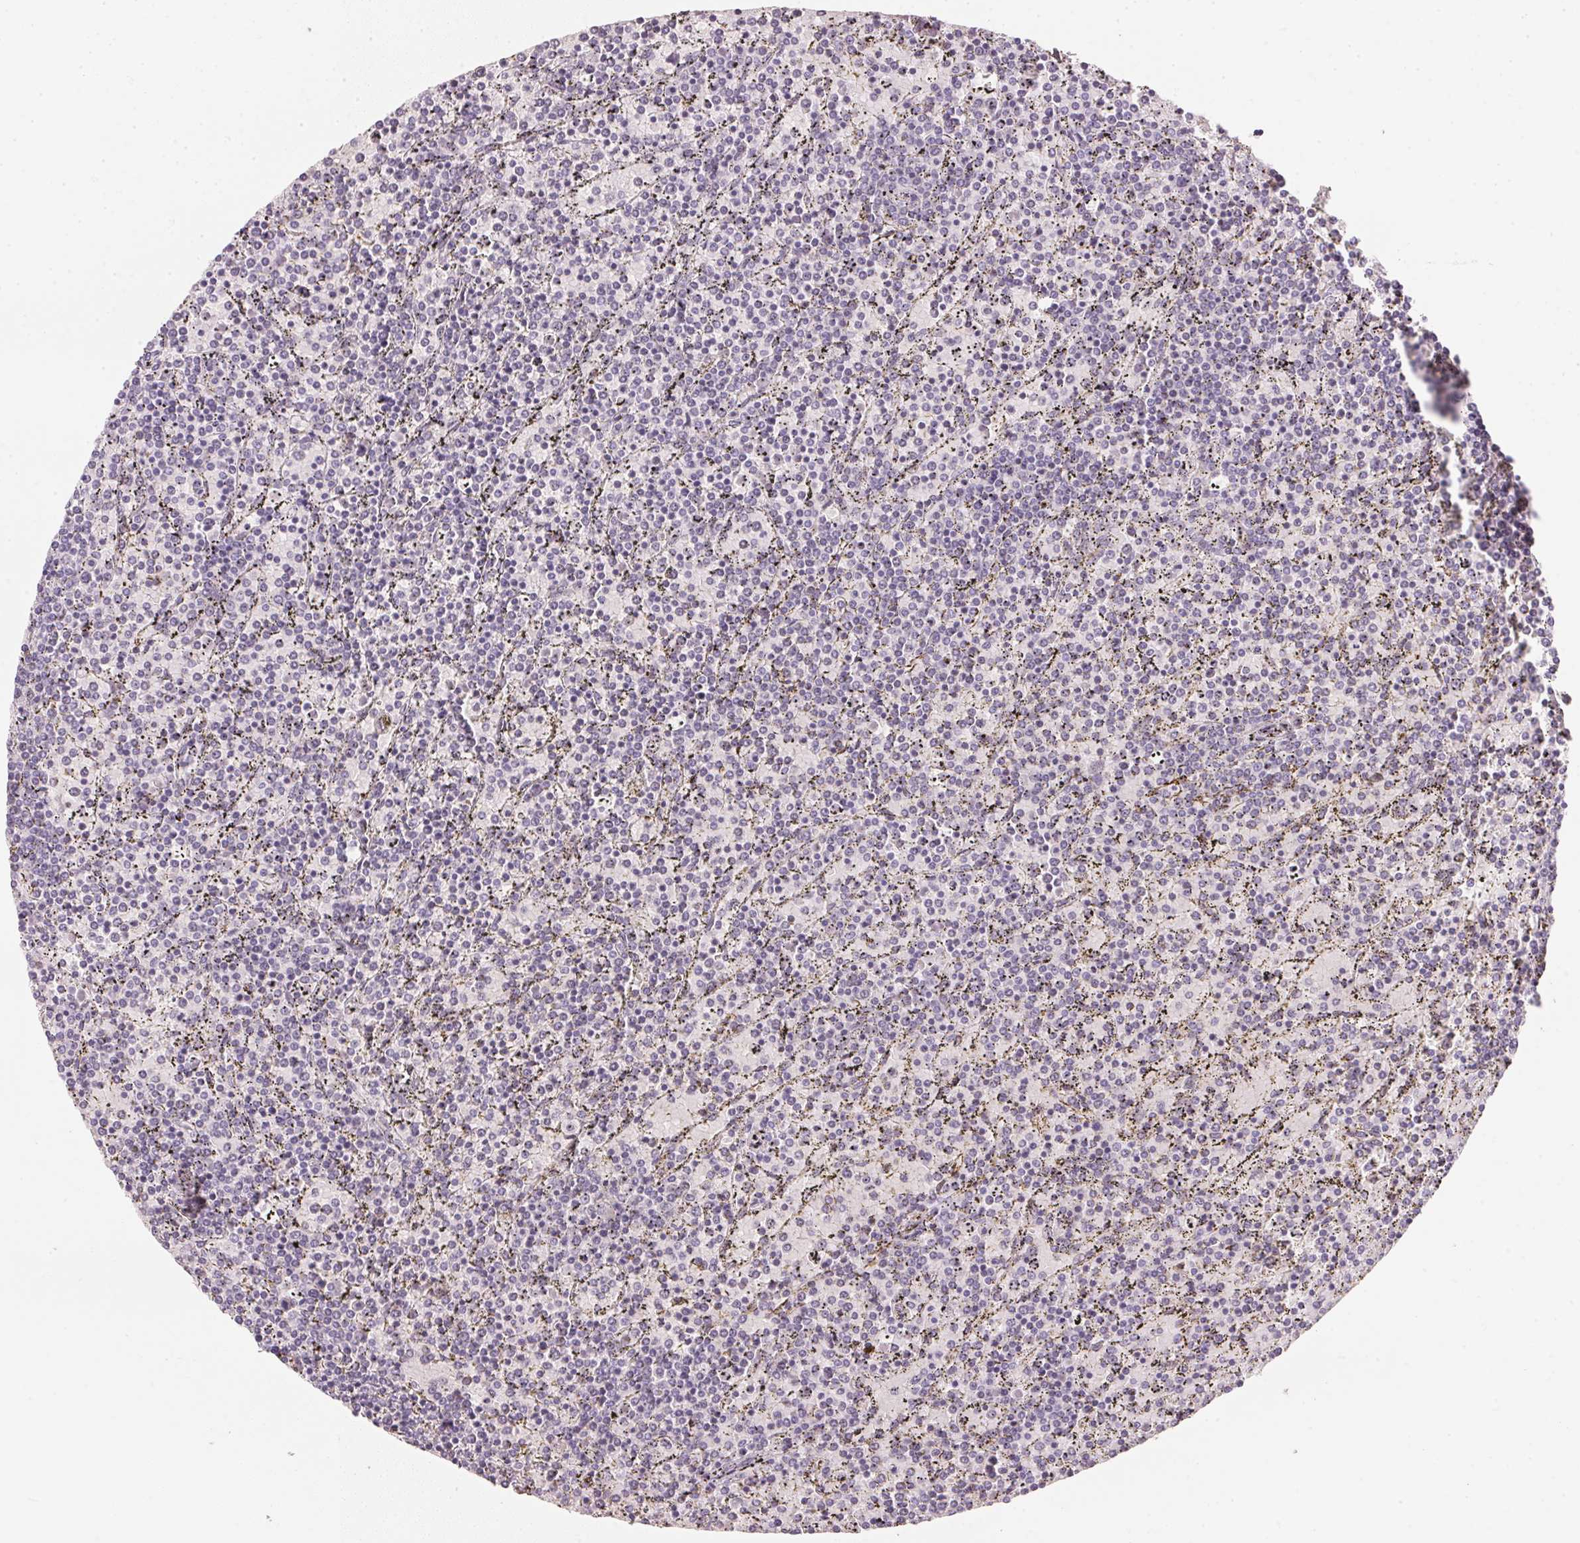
{"staining": {"intensity": "negative", "quantity": "none", "location": "none"}, "tissue": "lymphoma", "cell_type": "Tumor cells", "image_type": "cancer", "snomed": [{"axis": "morphology", "description": "Malignant lymphoma, non-Hodgkin's type, Low grade"}, {"axis": "topography", "description": "Spleen"}], "caption": "Immunohistochemistry (IHC) of human lymphoma displays no expression in tumor cells.", "gene": "IGFBP1", "patient": {"sex": "female", "age": 77}}